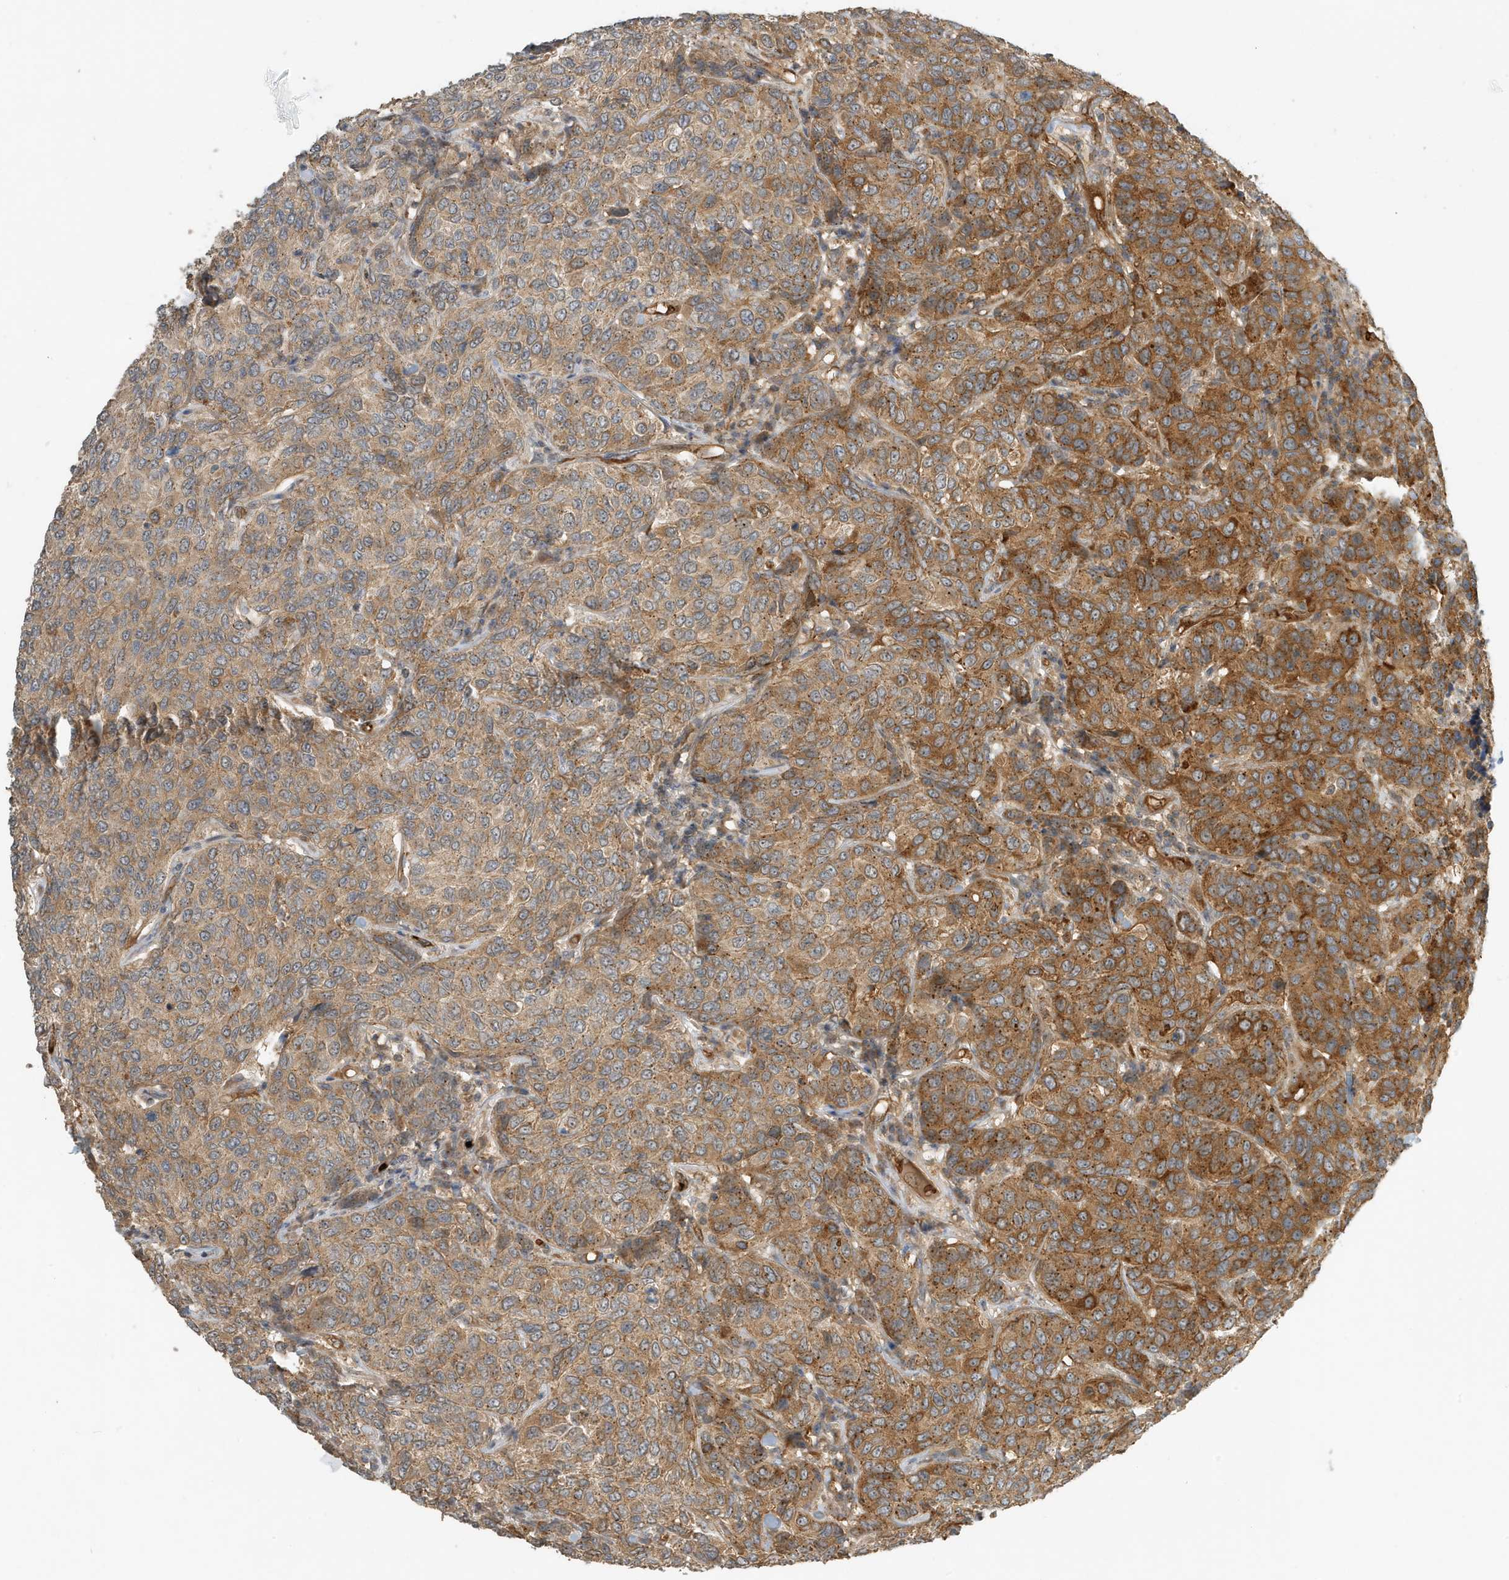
{"staining": {"intensity": "moderate", "quantity": ">75%", "location": "cytoplasmic/membranous"}, "tissue": "breast cancer", "cell_type": "Tumor cells", "image_type": "cancer", "snomed": [{"axis": "morphology", "description": "Duct carcinoma"}, {"axis": "topography", "description": "Breast"}], "caption": "Human intraductal carcinoma (breast) stained for a protein (brown) displays moderate cytoplasmic/membranous positive staining in approximately >75% of tumor cells.", "gene": "FYCO1", "patient": {"sex": "female", "age": 55}}